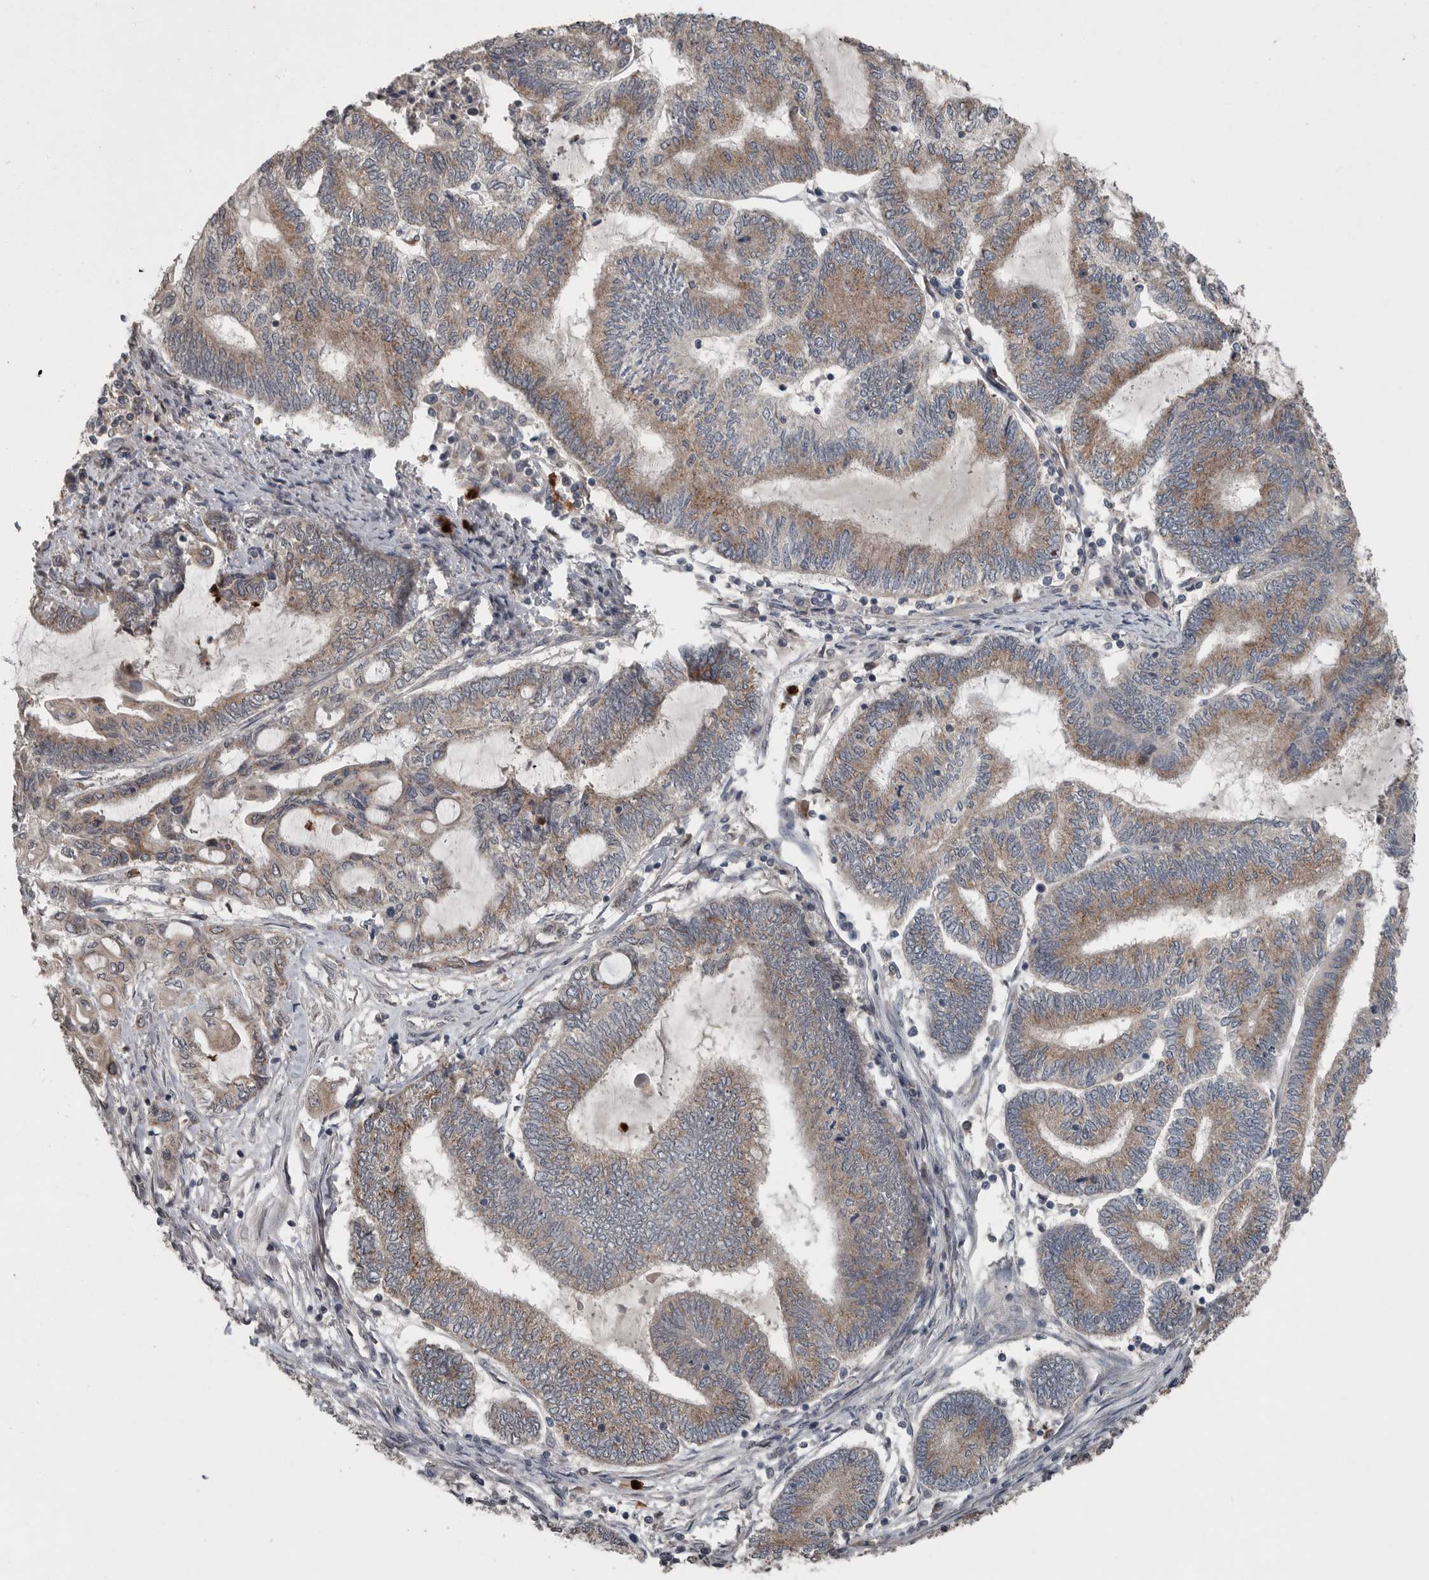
{"staining": {"intensity": "moderate", "quantity": "25%-75%", "location": "cytoplasmic/membranous"}, "tissue": "endometrial cancer", "cell_type": "Tumor cells", "image_type": "cancer", "snomed": [{"axis": "morphology", "description": "Adenocarcinoma, NOS"}, {"axis": "topography", "description": "Uterus"}, {"axis": "topography", "description": "Endometrium"}], "caption": "This is an image of IHC staining of endometrial adenocarcinoma, which shows moderate positivity in the cytoplasmic/membranous of tumor cells.", "gene": "SCP2", "patient": {"sex": "female", "age": 70}}